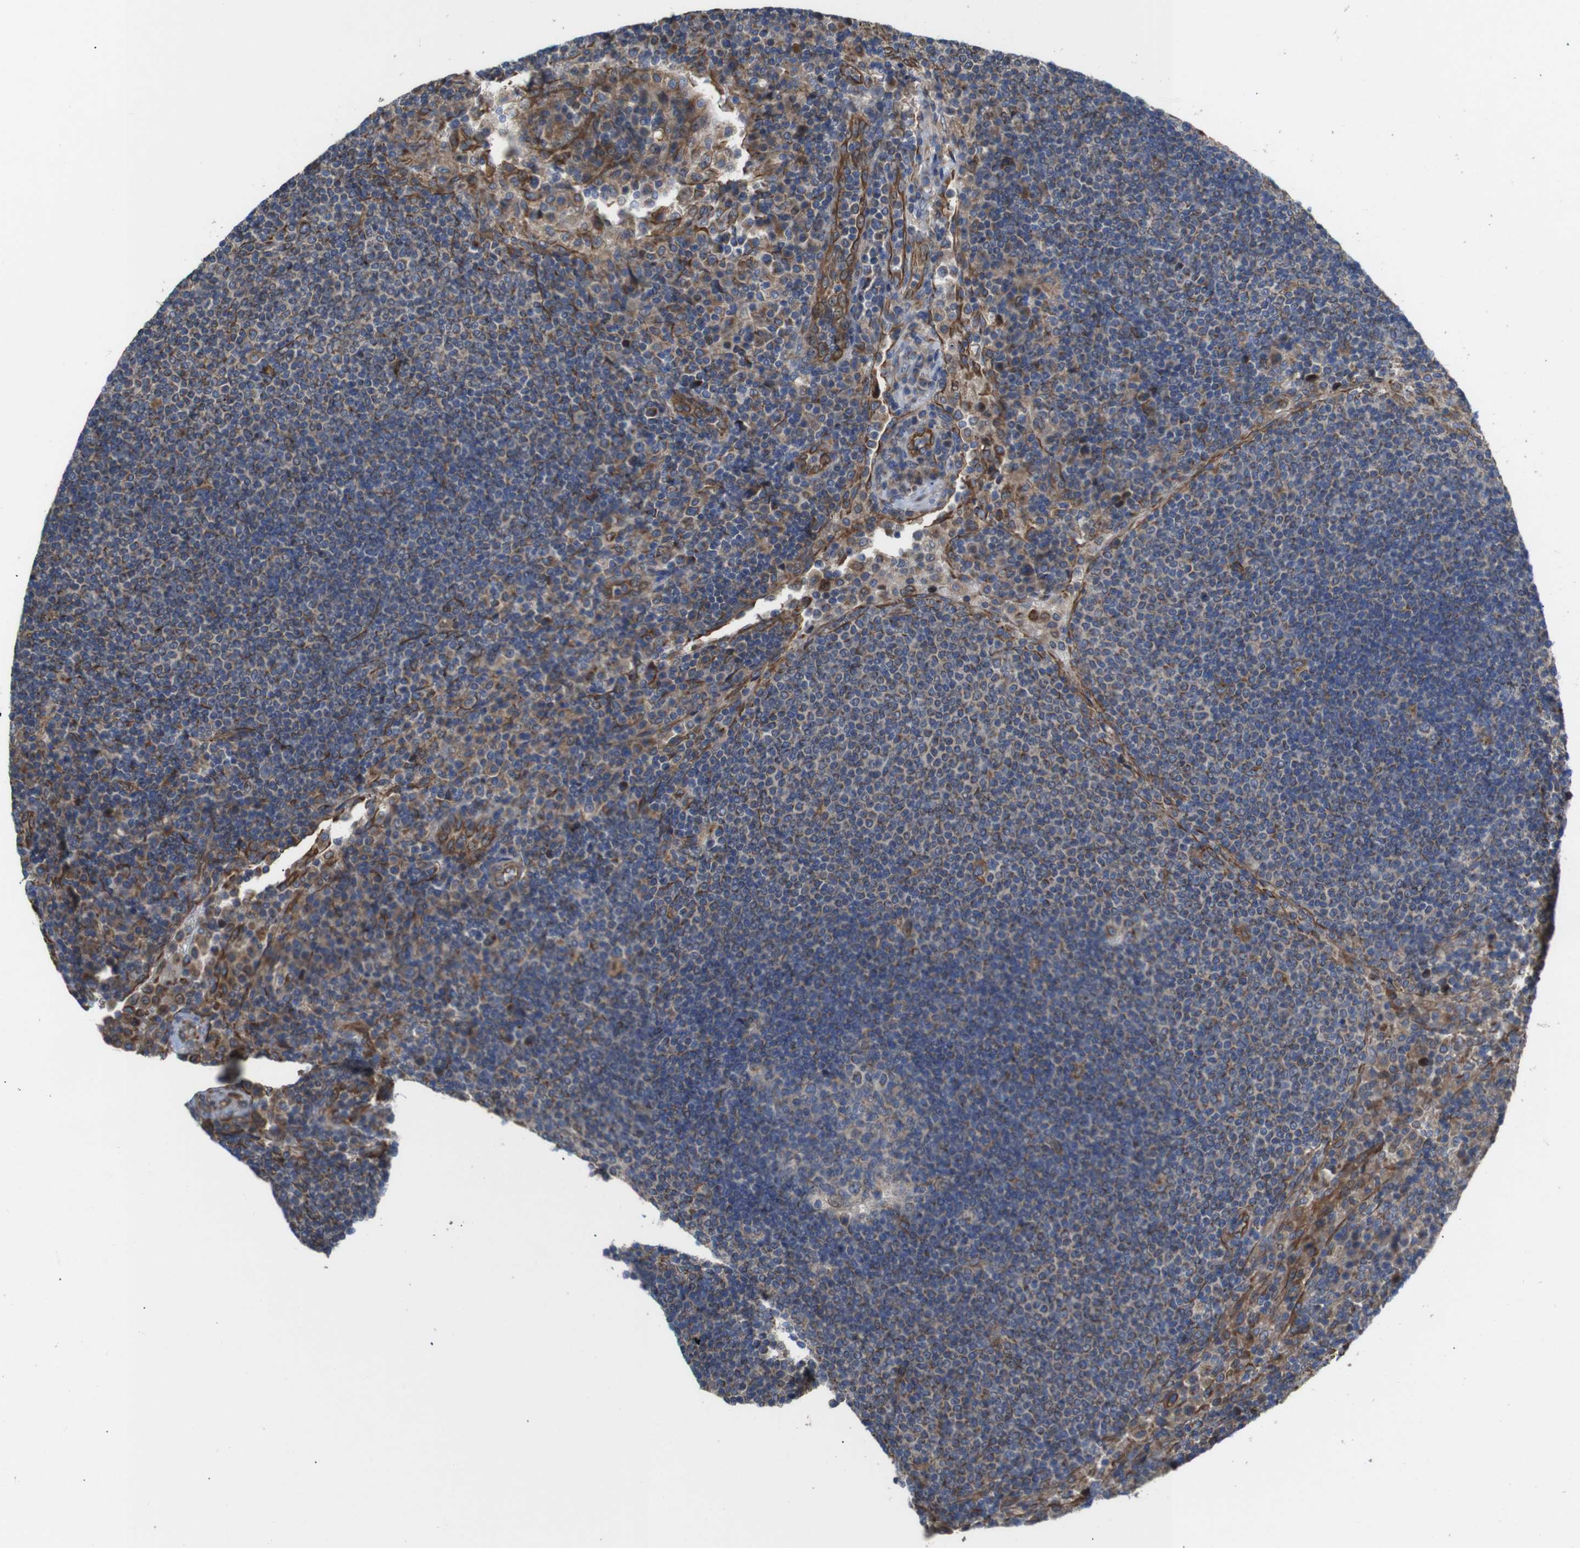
{"staining": {"intensity": "moderate", "quantity": "25%-75%", "location": "cytoplasmic/membranous"}, "tissue": "lymph node", "cell_type": "Germinal center cells", "image_type": "normal", "snomed": [{"axis": "morphology", "description": "Normal tissue, NOS"}, {"axis": "topography", "description": "Lymph node"}], "caption": "This is a histology image of IHC staining of unremarkable lymph node, which shows moderate expression in the cytoplasmic/membranous of germinal center cells.", "gene": "POMK", "patient": {"sex": "female", "age": 53}}